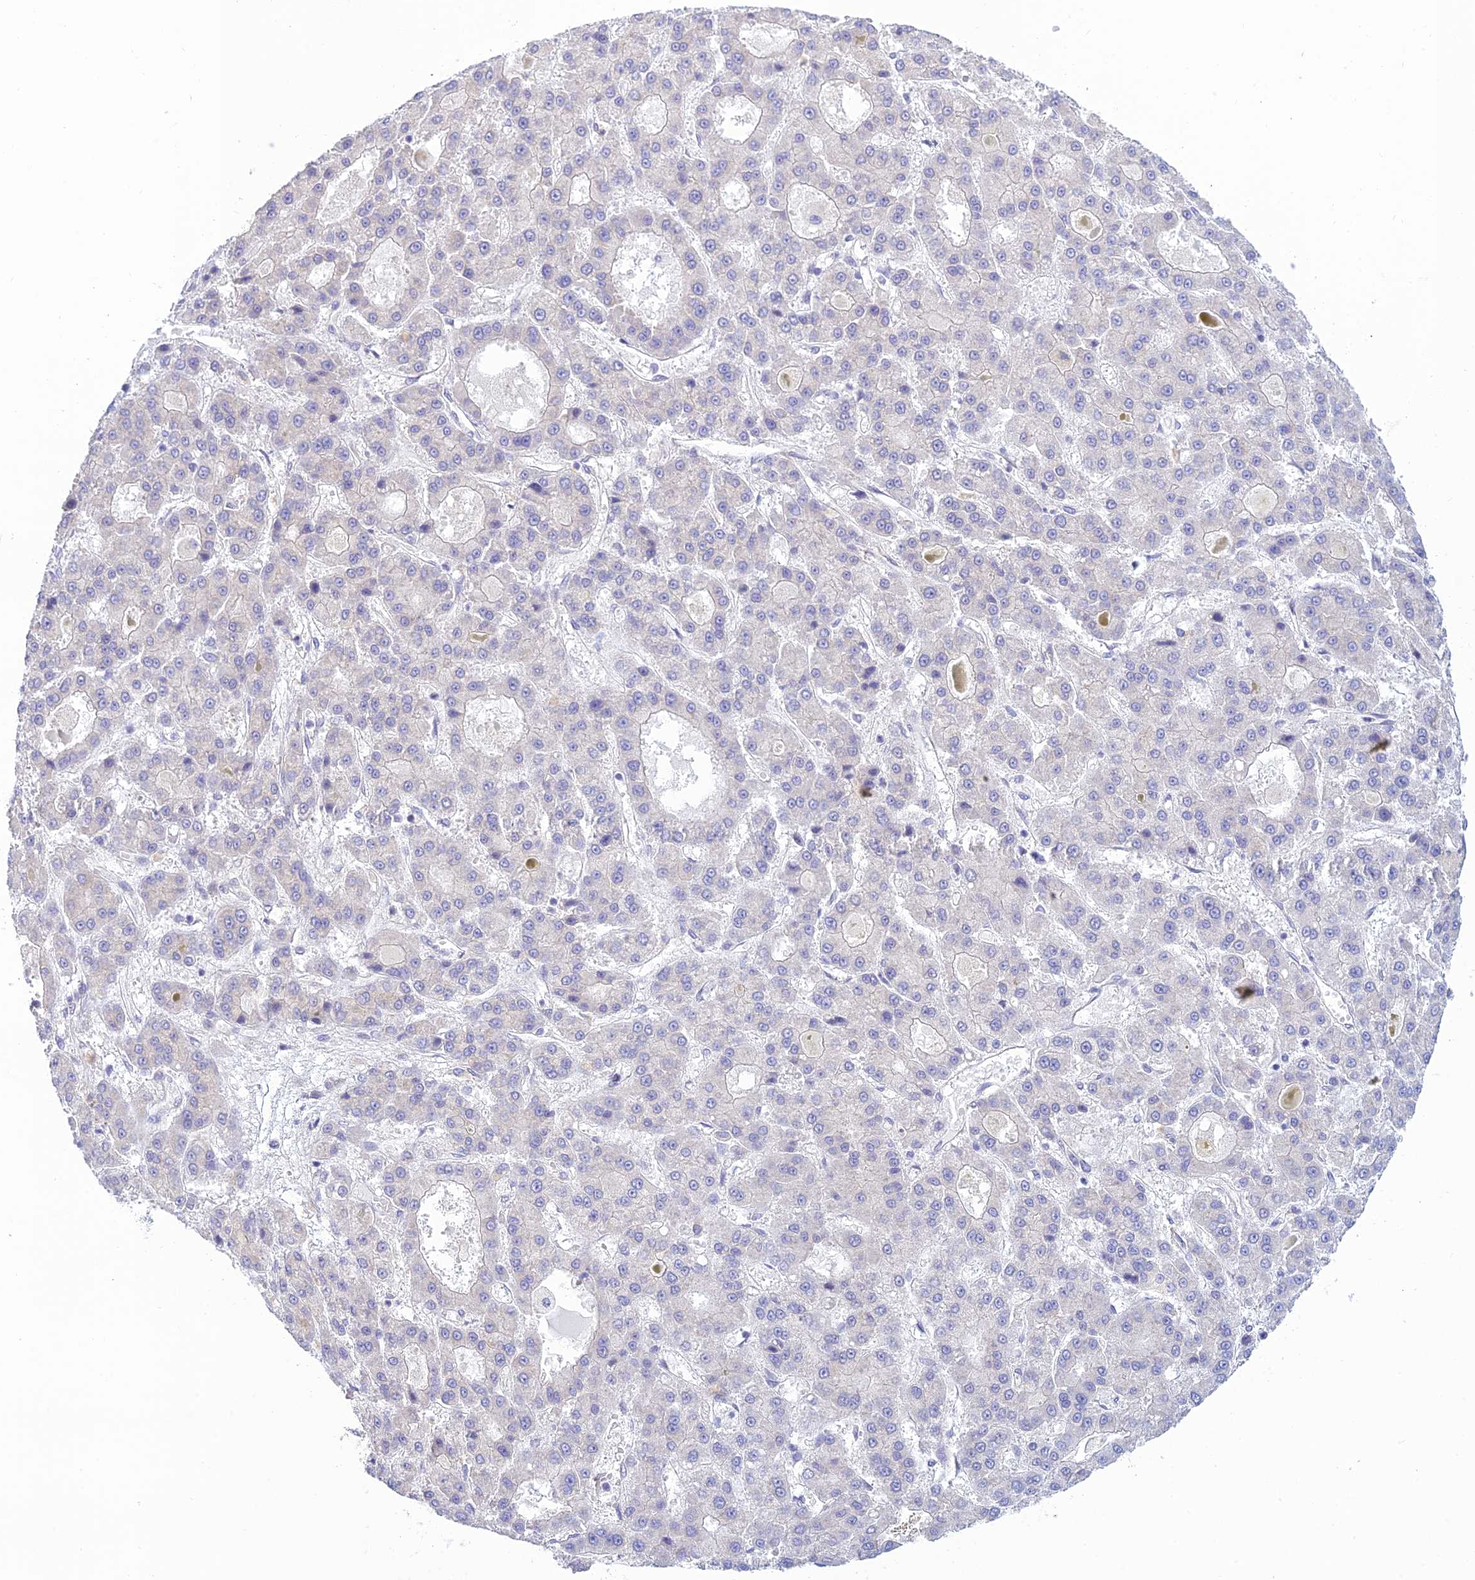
{"staining": {"intensity": "negative", "quantity": "none", "location": "none"}, "tissue": "liver cancer", "cell_type": "Tumor cells", "image_type": "cancer", "snomed": [{"axis": "morphology", "description": "Carcinoma, Hepatocellular, NOS"}, {"axis": "topography", "description": "Liver"}], "caption": "This is an immunohistochemistry micrograph of human liver hepatocellular carcinoma. There is no positivity in tumor cells.", "gene": "SKIC8", "patient": {"sex": "male", "age": 70}}